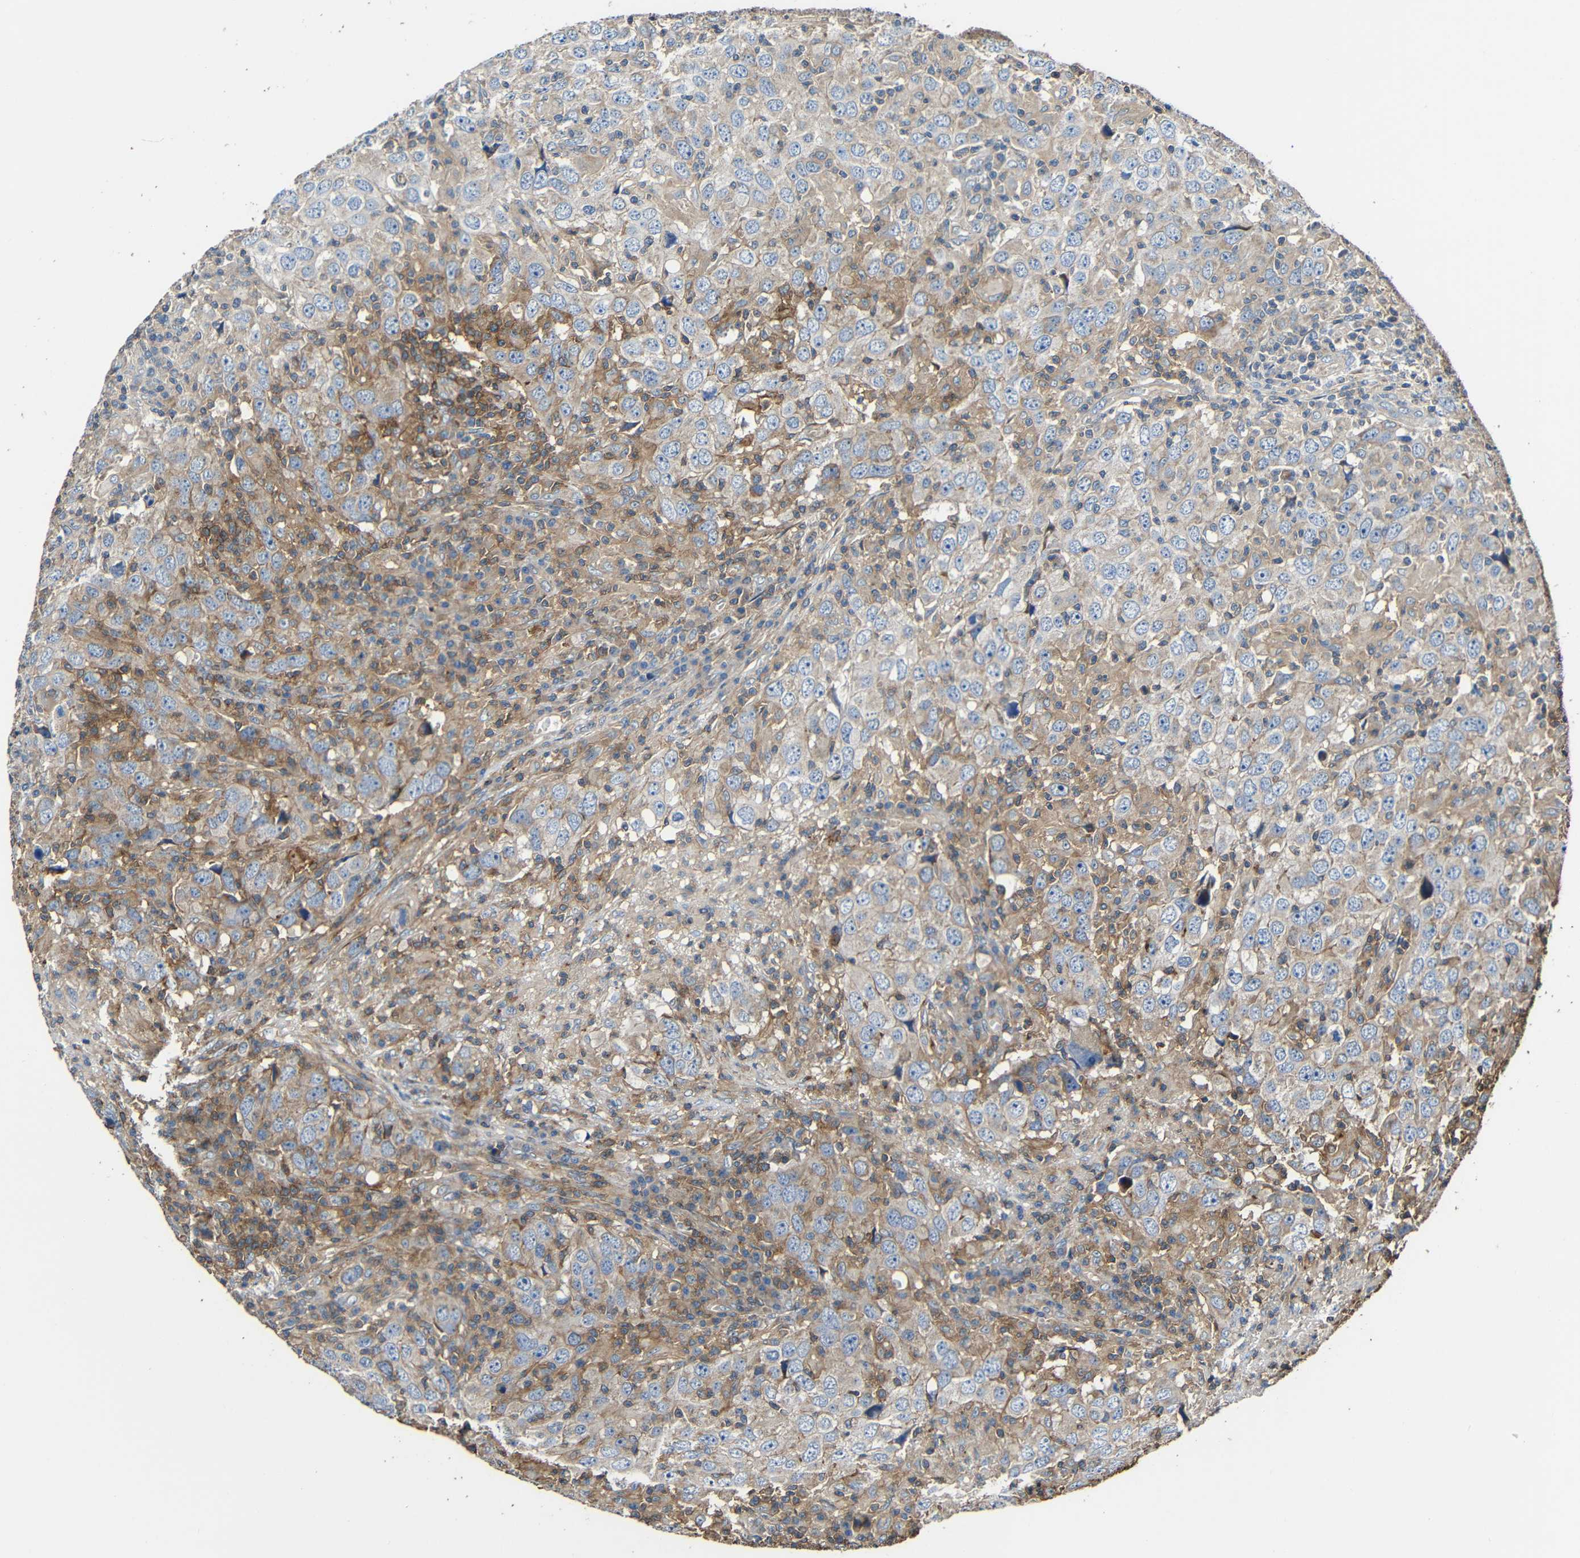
{"staining": {"intensity": "weak", "quantity": ">75%", "location": "cytoplasmic/membranous"}, "tissue": "head and neck cancer", "cell_type": "Tumor cells", "image_type": "cancer", "snomed": [{"axis": "morphology", "description": "Adenocarcinoma, NOS"}, {"axis": "topography", "description": "Salivary gland"}, {"axis": "topography", "description": "Head-Neck"}], "caption": "The immunohistochemical stain shows weak cytoplasmic/membranous expression in tumor cells of adenocarcinoma (head and neck) tissue.", "gene": "RHOT2", "patient": {"sex": "female", "age": 65}}